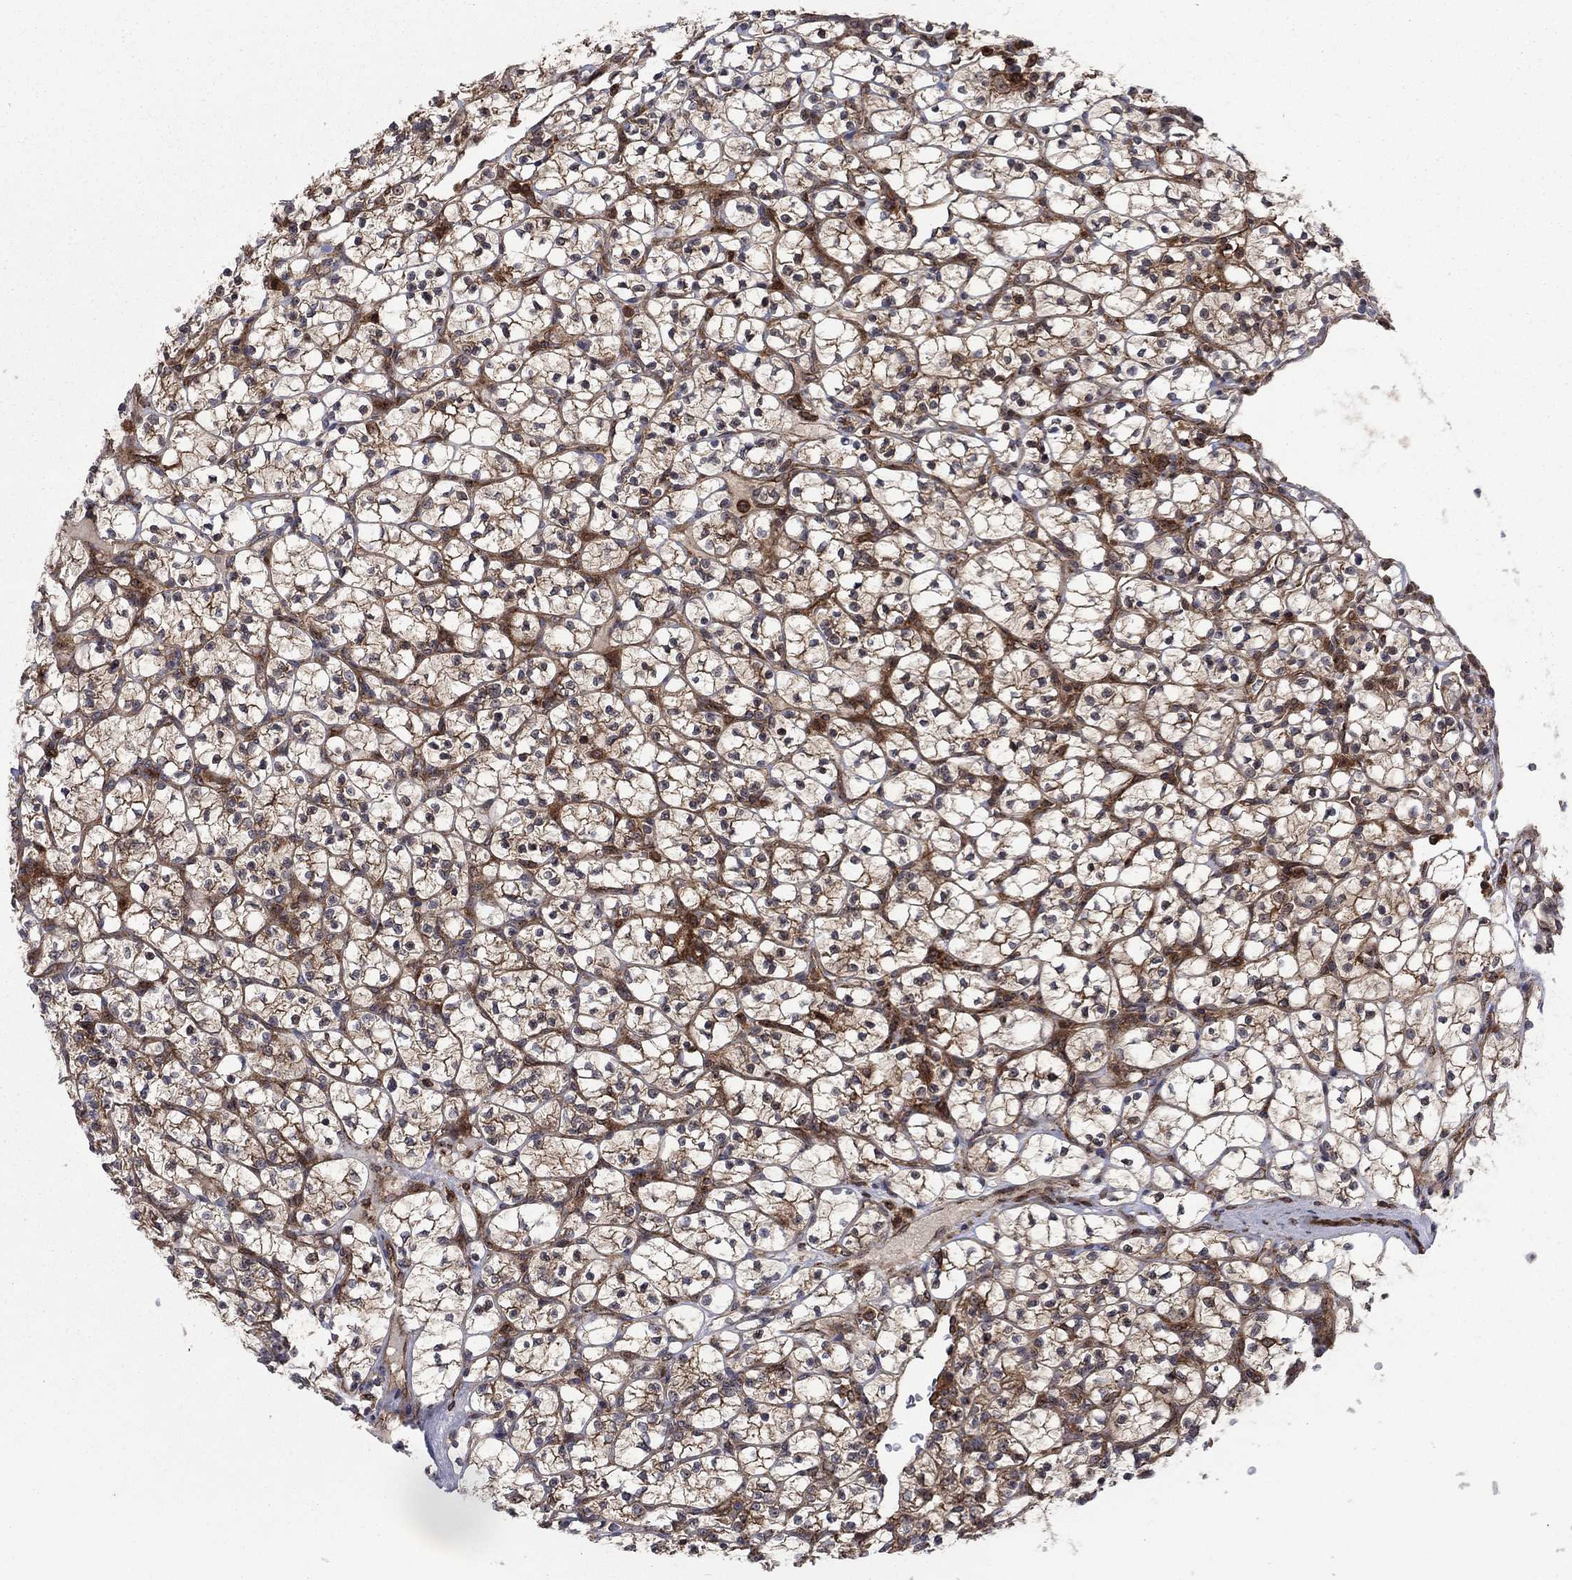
{"staining": {"intensity": "strong", "quantity": "25%-75%", "location": "cytoplasmic/membranous"}, "tissue": "renal cancer", "cell_type": "Tumor cells", "image_type": "cancer", "snomed": [{"axis": "morphology", "description": "Adenocarcinoma, NOS"}, {"axis": "topography", "description": "Kidney"}], "caption": "A brown stain highlights strong cytoplasmic/membranous expression of a protein in renal cancer (adenocarcinoma) tumor cells. (IHC, brightfield microscopy, high magnification).", "gene": "IFI35", "patient": {"sex": "female", "age": 89}}